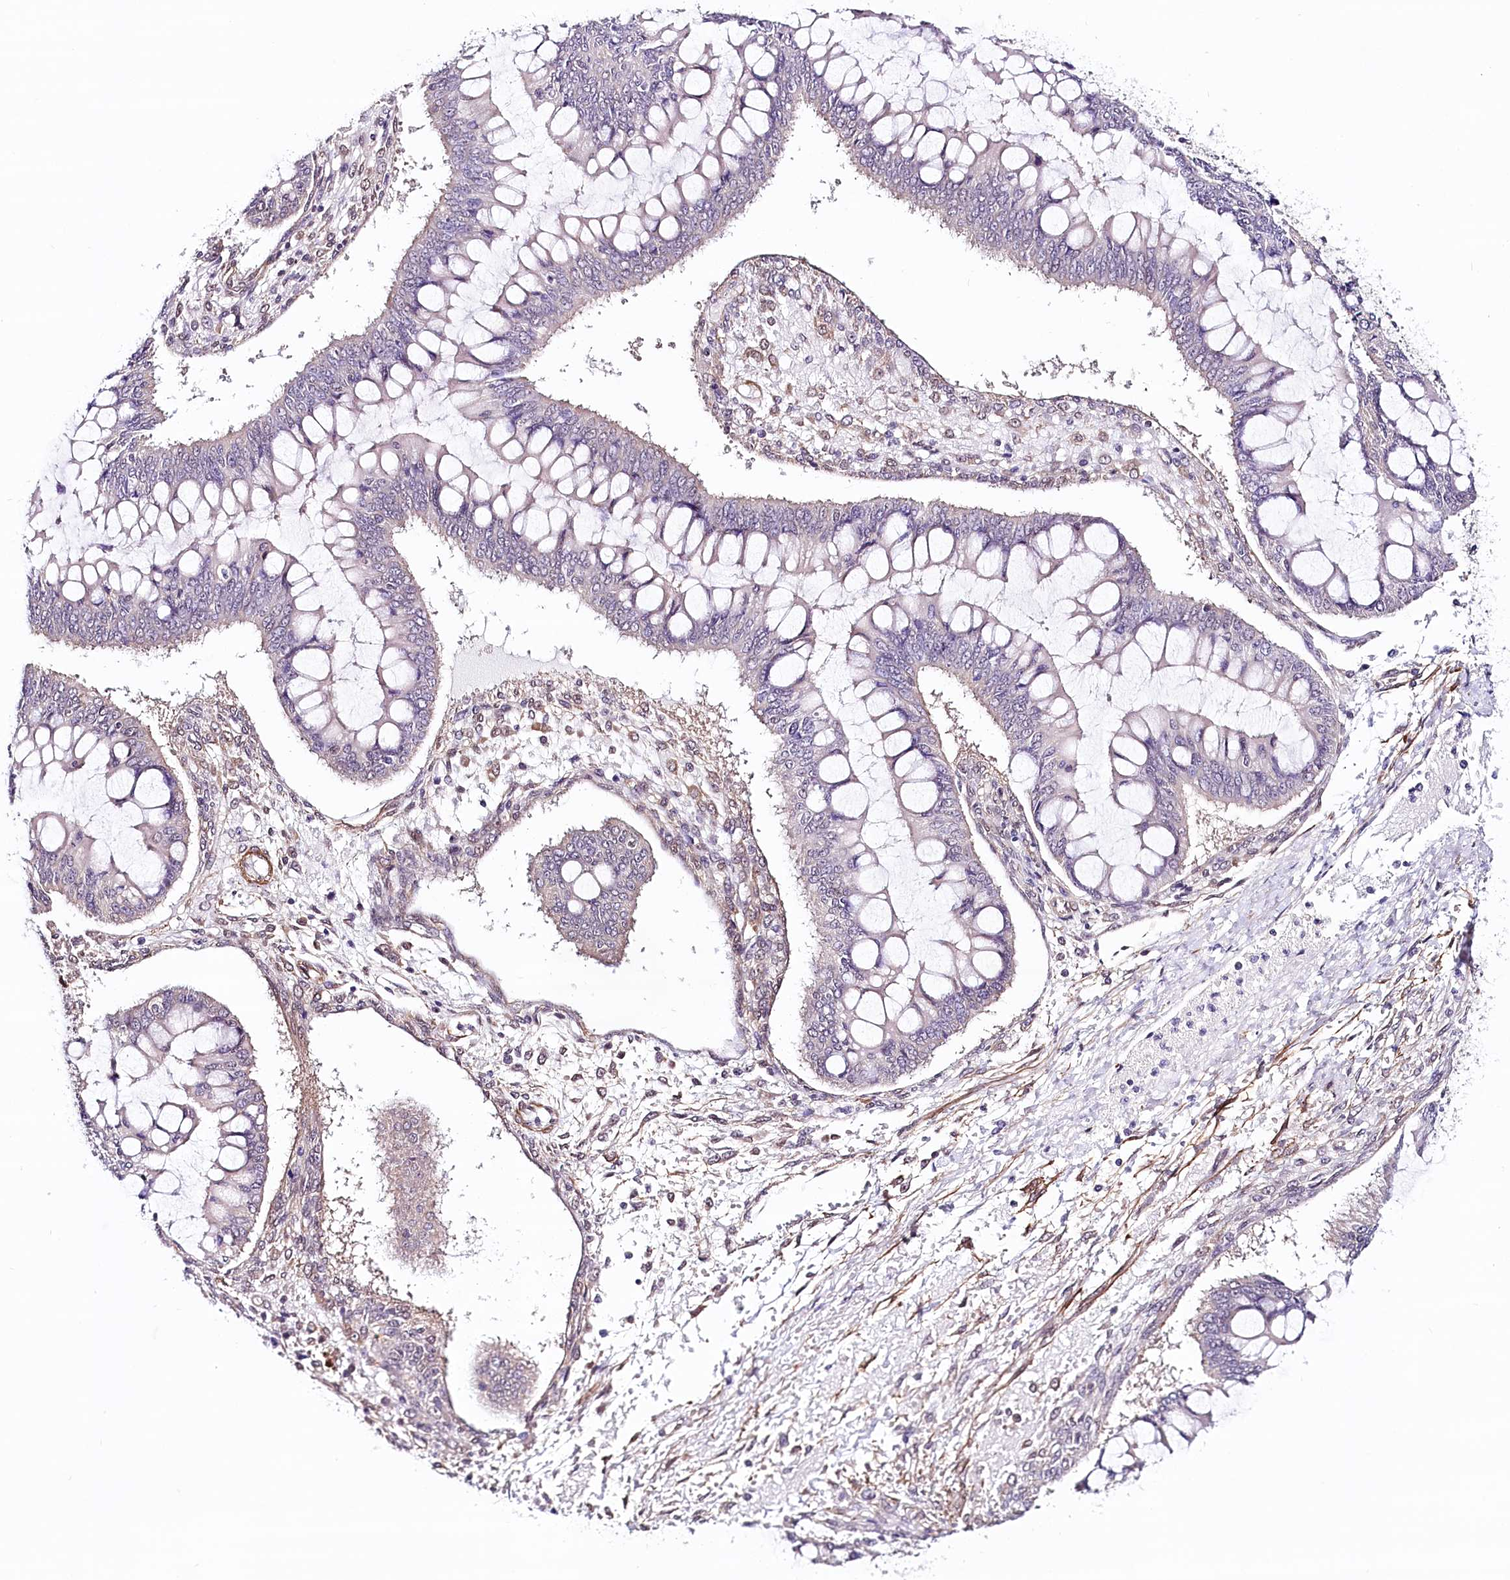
{"staining": {"intensity": "negative", "quantity": "none", "location": "none"}, "tissue": "ovarian cancer", "cell_type": "Tumor cells", "image_type": "cancer", "snomed": [{"axis": "morphology", "description": "Cystadenocarcinoma, mucinous, NOS"}, {"axis": "topography", "description": "Ovary"}], "caption": "A micrograph of ovarian cancer (mucinous cystadenocarcinoma) stained for a protein exhibits no brown staining in tumor cells.", "gene": "PPP2R5B", "patient": {"sex": "female", "age": 73}}